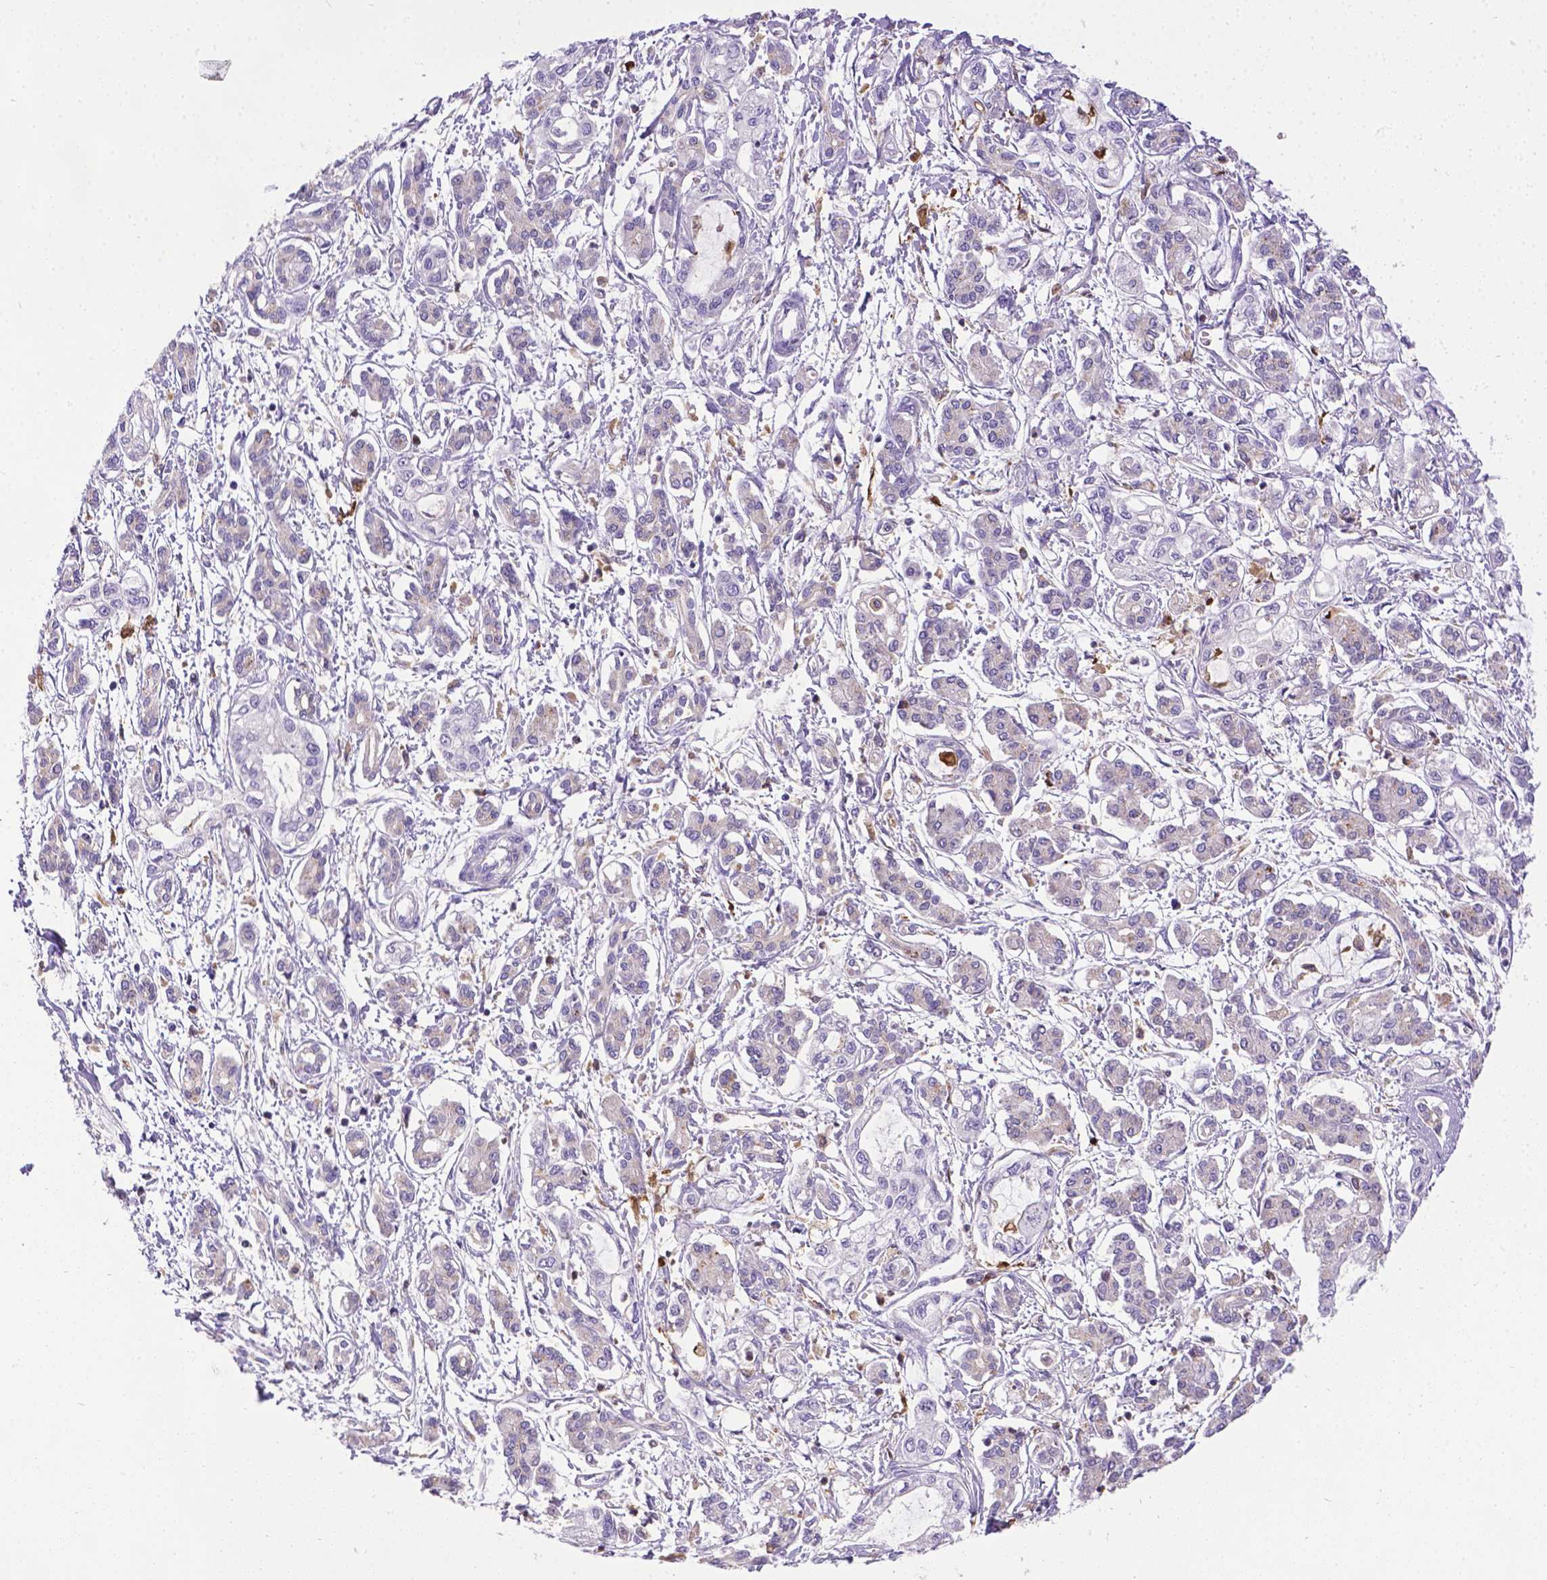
{"staining": {"intensity": "negative", "quantity": "none", "location": "none"}, "tissue": "pancreatic cancer", "cell_type": "Tumor cells", "image_type": "cancer", "snomed": [{"axis": "morphology", "description": "Adenocarcinoma, NOS"}, {"axis": "topography", "description": "Pancreas"}], "caption": "Pancreatic adenocarcinoma stained for a protein using immunohistochemistry (IHC) demonstrates no positivity tumor cells.", "gene": "TM4SF18", "patient": {"sex": "male", "age": 54}}